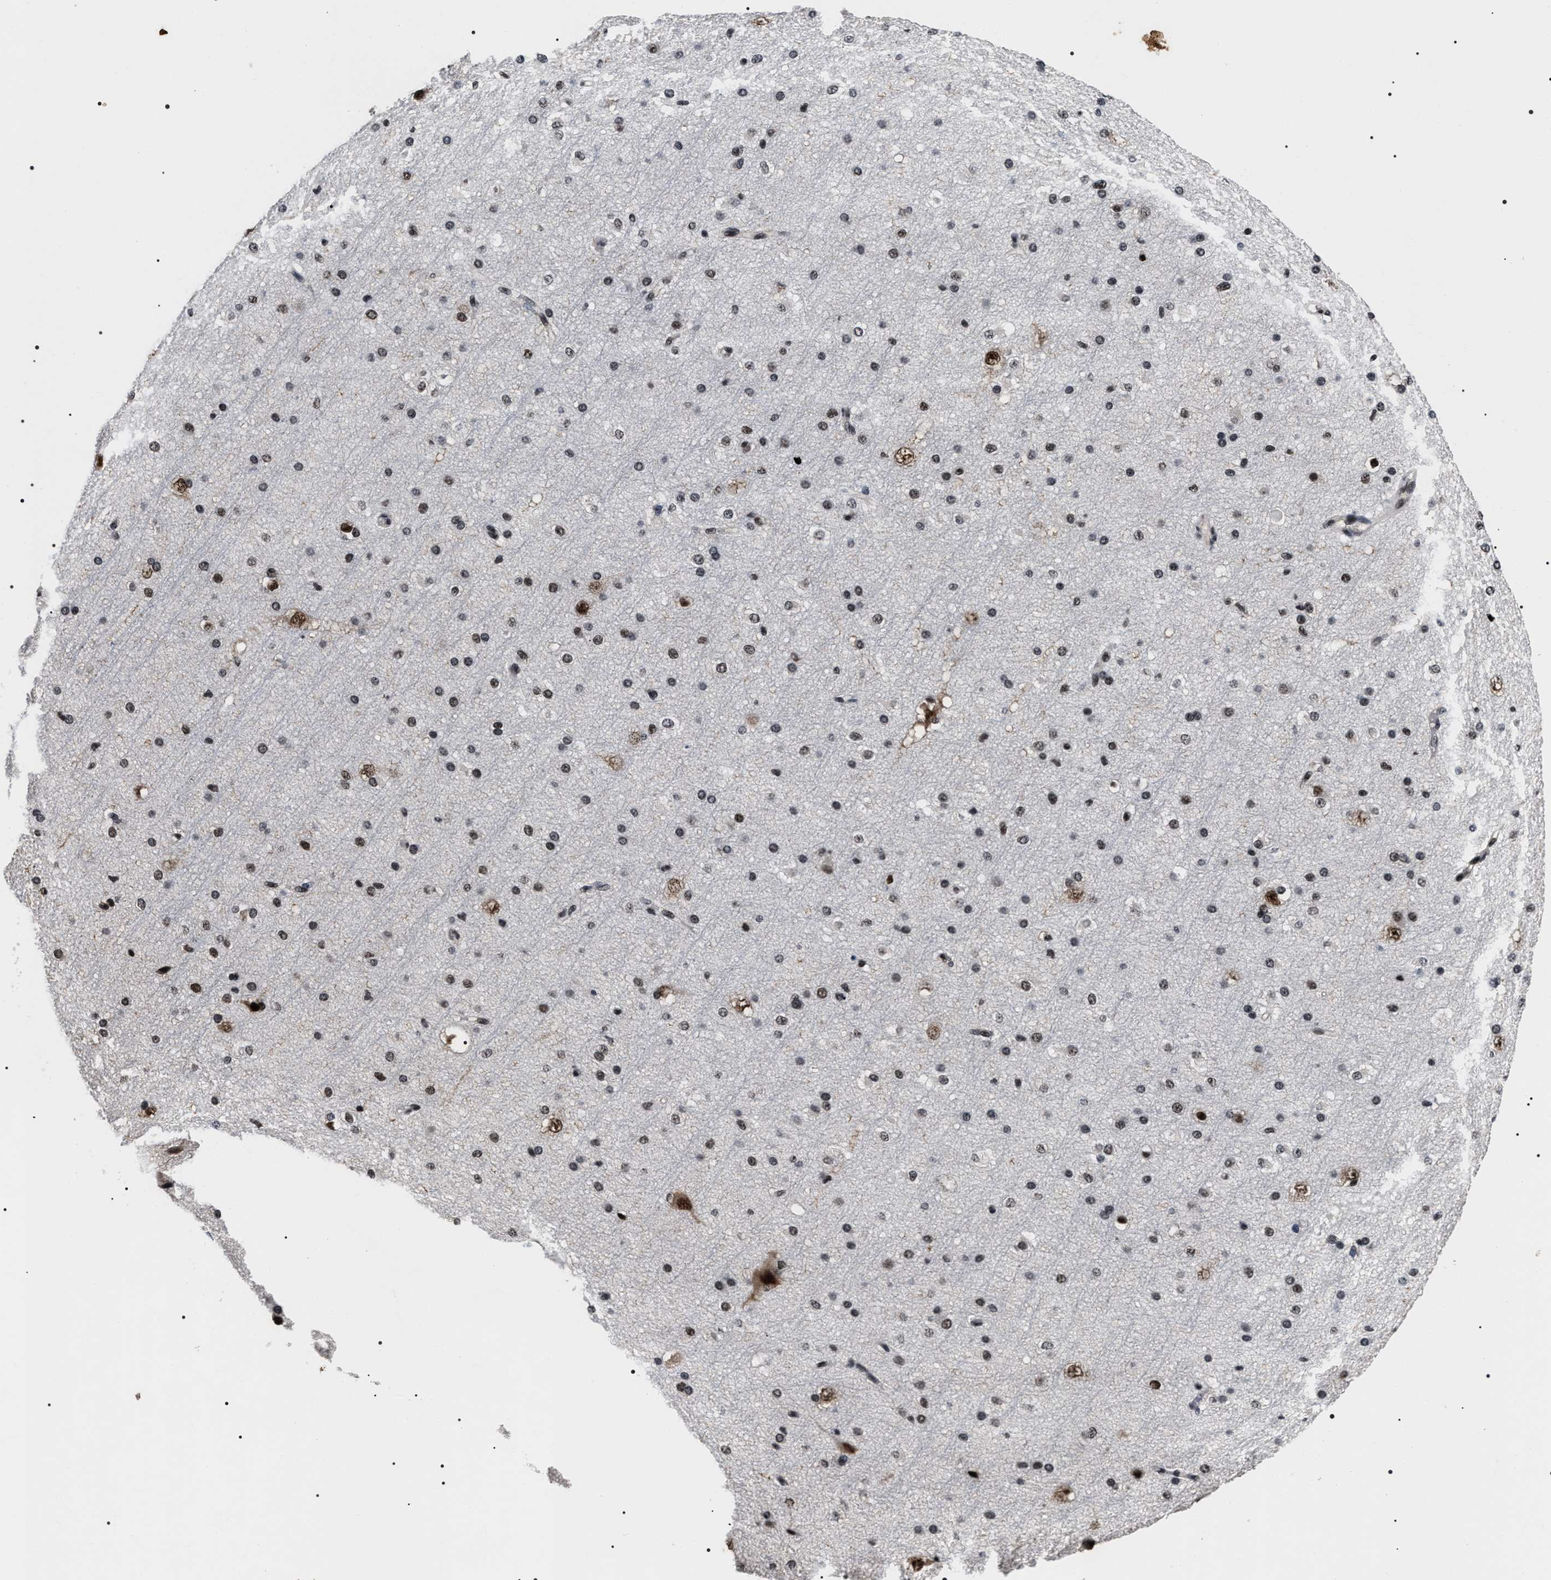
{"staining": {"intensity": "moderate", "quantity": "25%-75%", "location": "nuclear"}, "tissue": "cerebral cortex", "cell_type": "Endothelial cells", "image_type": "normal", "snomed": [{"axis": "morphology", "description": "Normal tissue, NOS"}, {"axis": "morphology", "description": "Developmental malformation"}, {"axis": "topography", "description": "Cerebral cortex"}], "caption": "Immunohistochemical staining of normal human cerebral cortex shows medium levels of moderate nuclear staining in approximately 25%-75% of endothelial cells.", "gene": "RRP1B", "patient": {"sex": "female", "age": 30}}